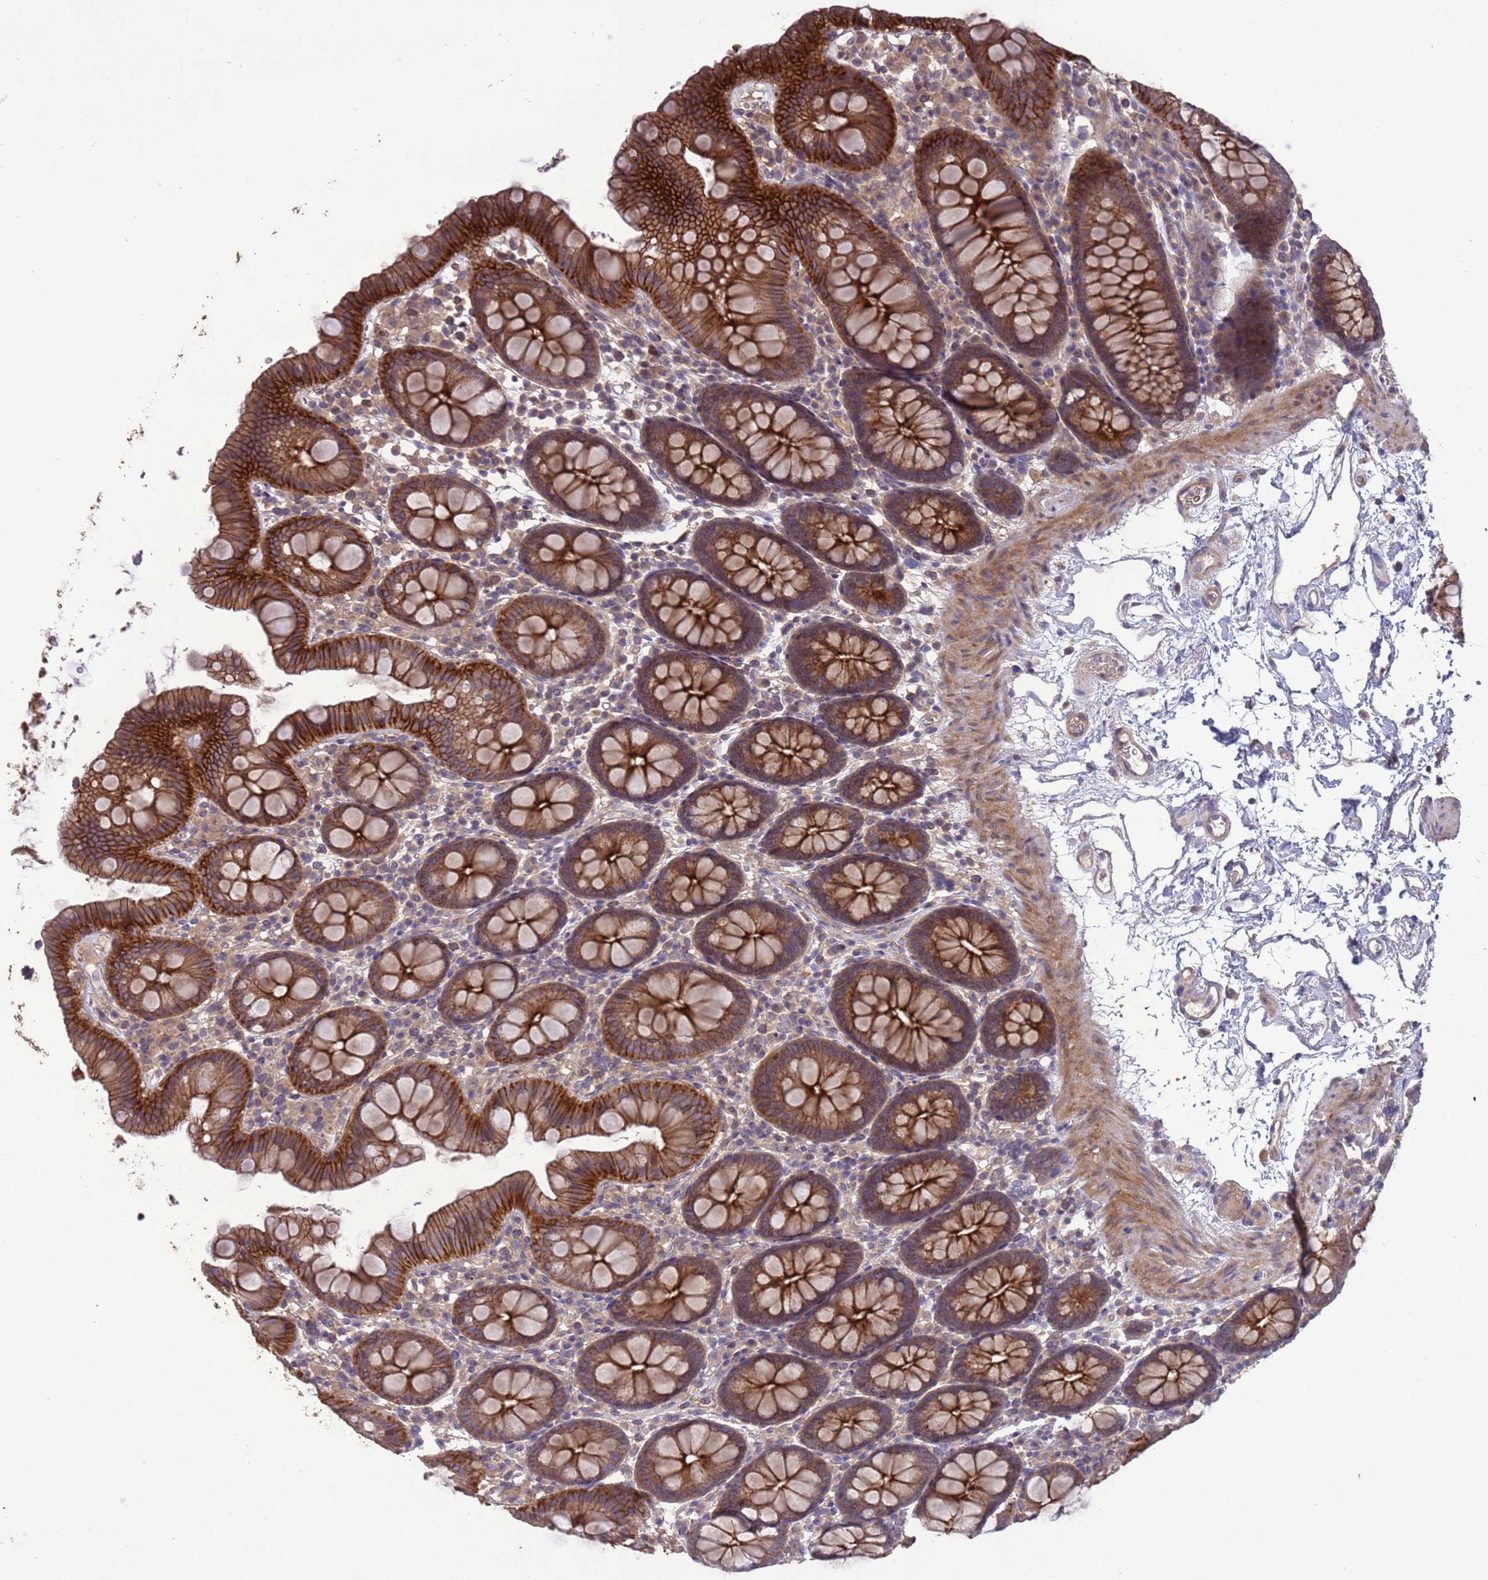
{"staining": {"intensity": "weak", "quantity": ">75%", "location": "cytoplasmic/membranous"}, "tissue": "colon", "cell_type": "Endothelial cells", "image_type": "normal", "snomed": [{"axis": "morphology", "description": "Normal tissue, NOS"}, {"axis": "topography", "description": "Colon"}], "caption": "Unremarkable colon was stained to show a protein in brown. There is low levels of weak cytoplasmic/membranous expression in approximately >75% of endothelial cells.", "gene": "SLC9B2", "patient": {"sex": "male", "age": 75}}